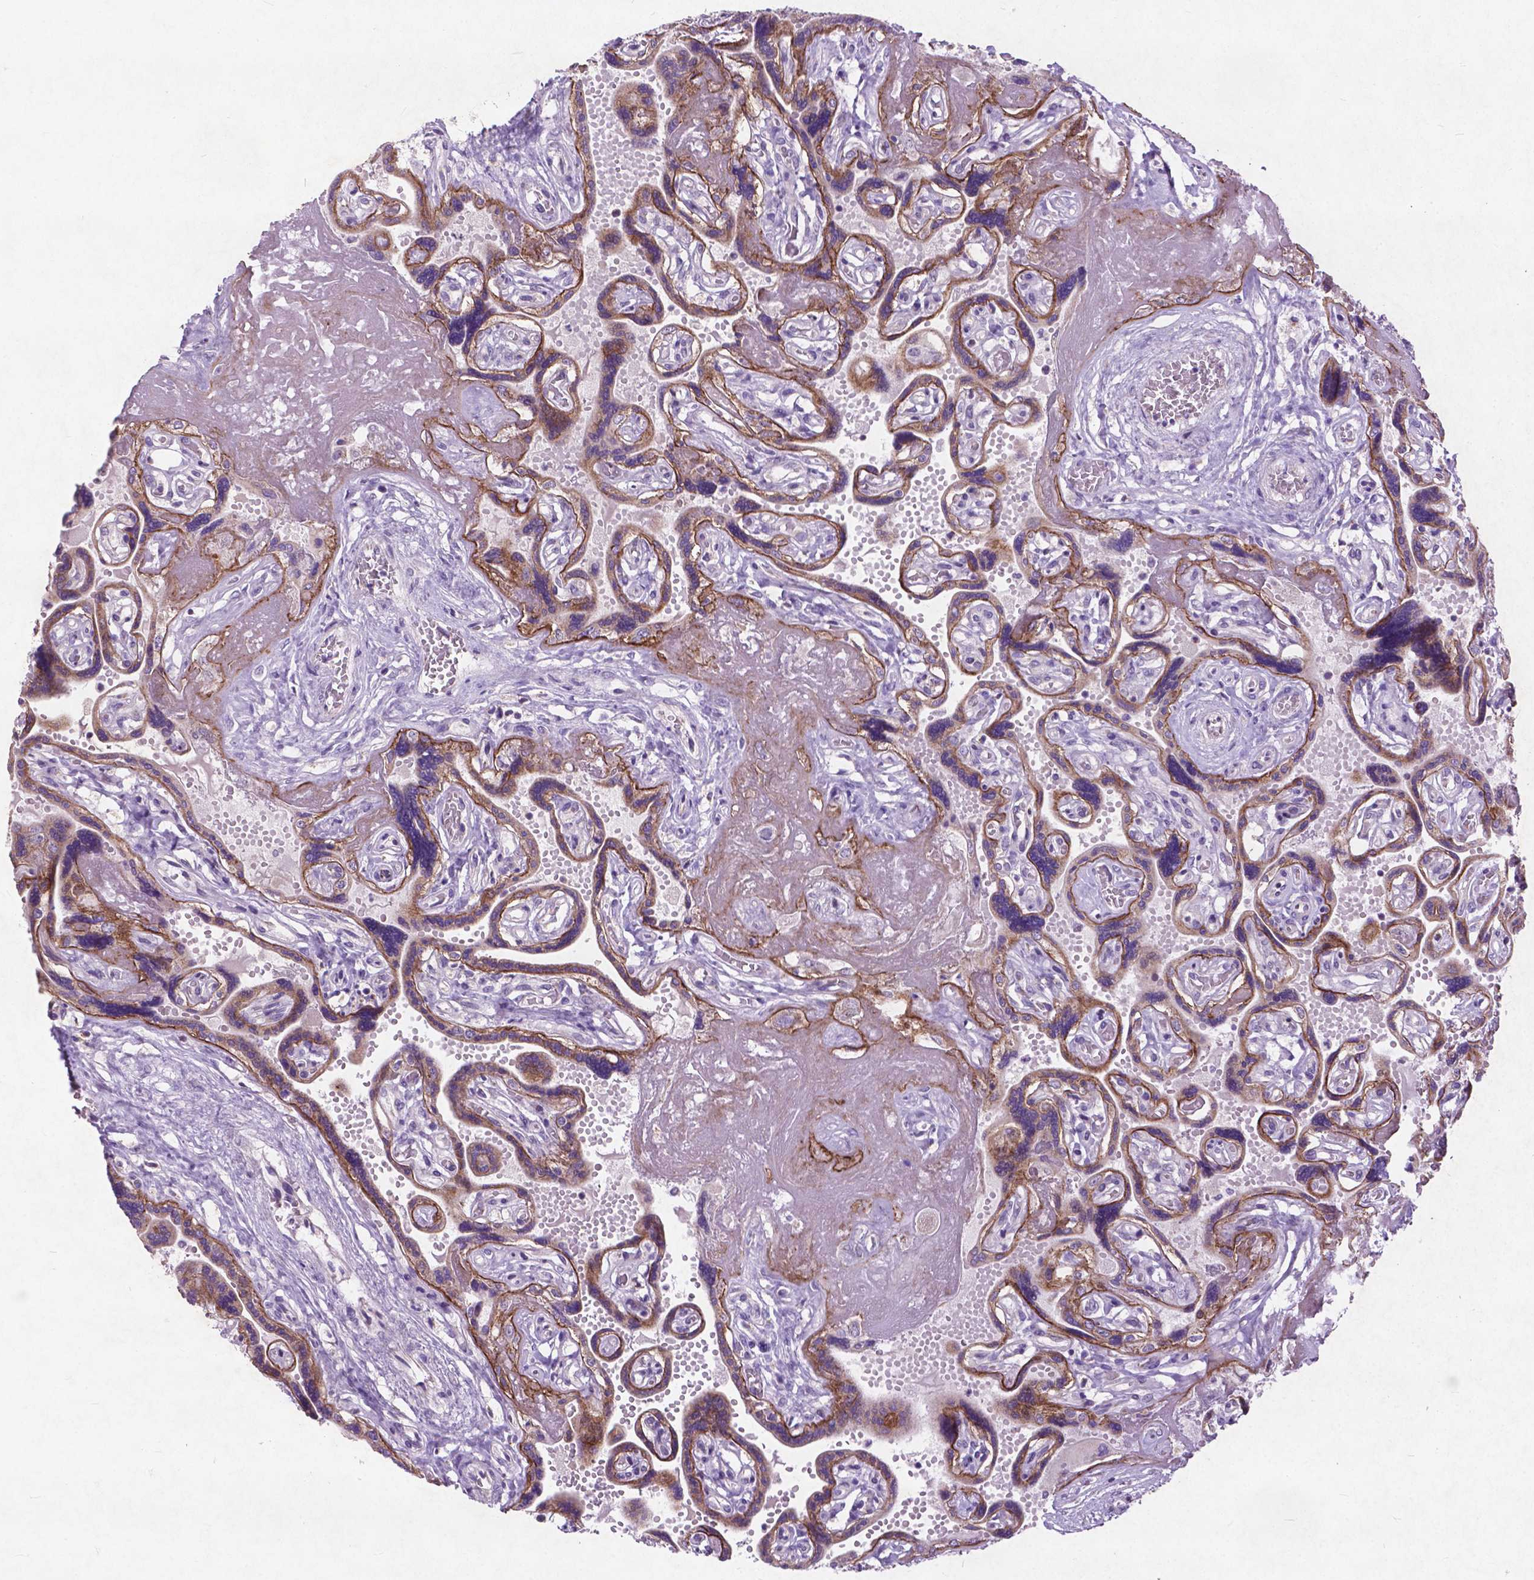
{"staining": {"intensity": "weak", "quantity": "<25%", "location": "cytoplasmic/membranous"}, "tissue": "placenta", "cell_type": "Decidual cells", "image_type": "normal", "snomed": [{"axis": "morphology", "description": "Normal tissue, NOS"}, {"axis": "topography", "description": "Placenta"}], "caption": "High magnification brightfield microscopy of benign placenta stained with DAB (3,3'-diaminobenzidine) (brown) and counterstained with hematoxylin (blue): decidual cells show no significant positivity.", "gene": "ATG4D", "patient": {"sex": "female", "age": 32}}